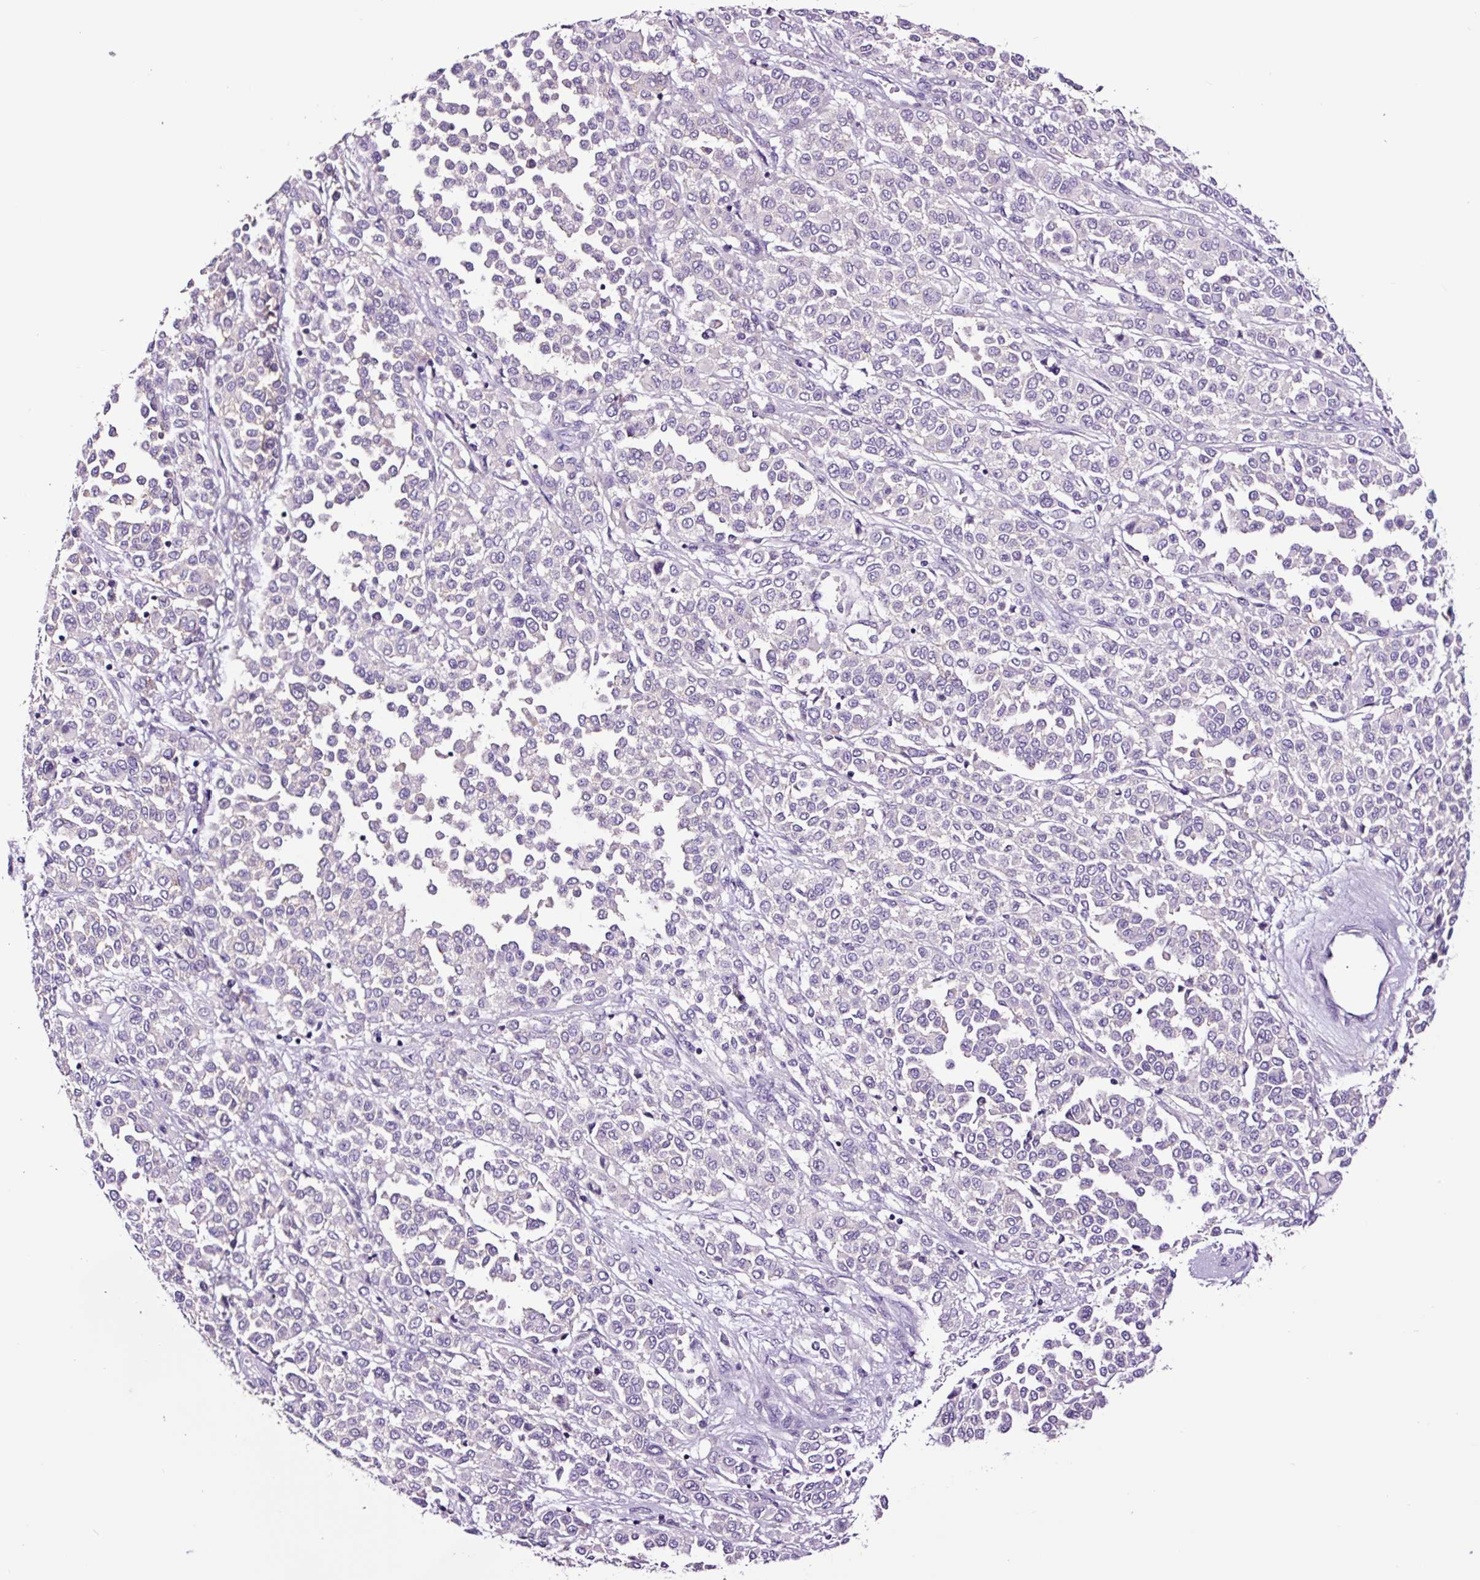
{"staining": {"intensity": "negative", "quantity": "none", "location": "none"}, "tissue": "melanoma", "cell_type": "Tumor cells", "image_type": "cancer", "snomed": [{"axis": "morphology", "description": "Malignant melanoma, Metastatic site"}, {"axis": "topography", "description": "Pancreas"}], "caption": "This is an immunohistochemistry (IHC) micrograph of human malignant melanoma (metastatic site). There is no staining in tumor cells.", "gene": "FBXL7", "patient": {"sex": "female", "age": 30}}